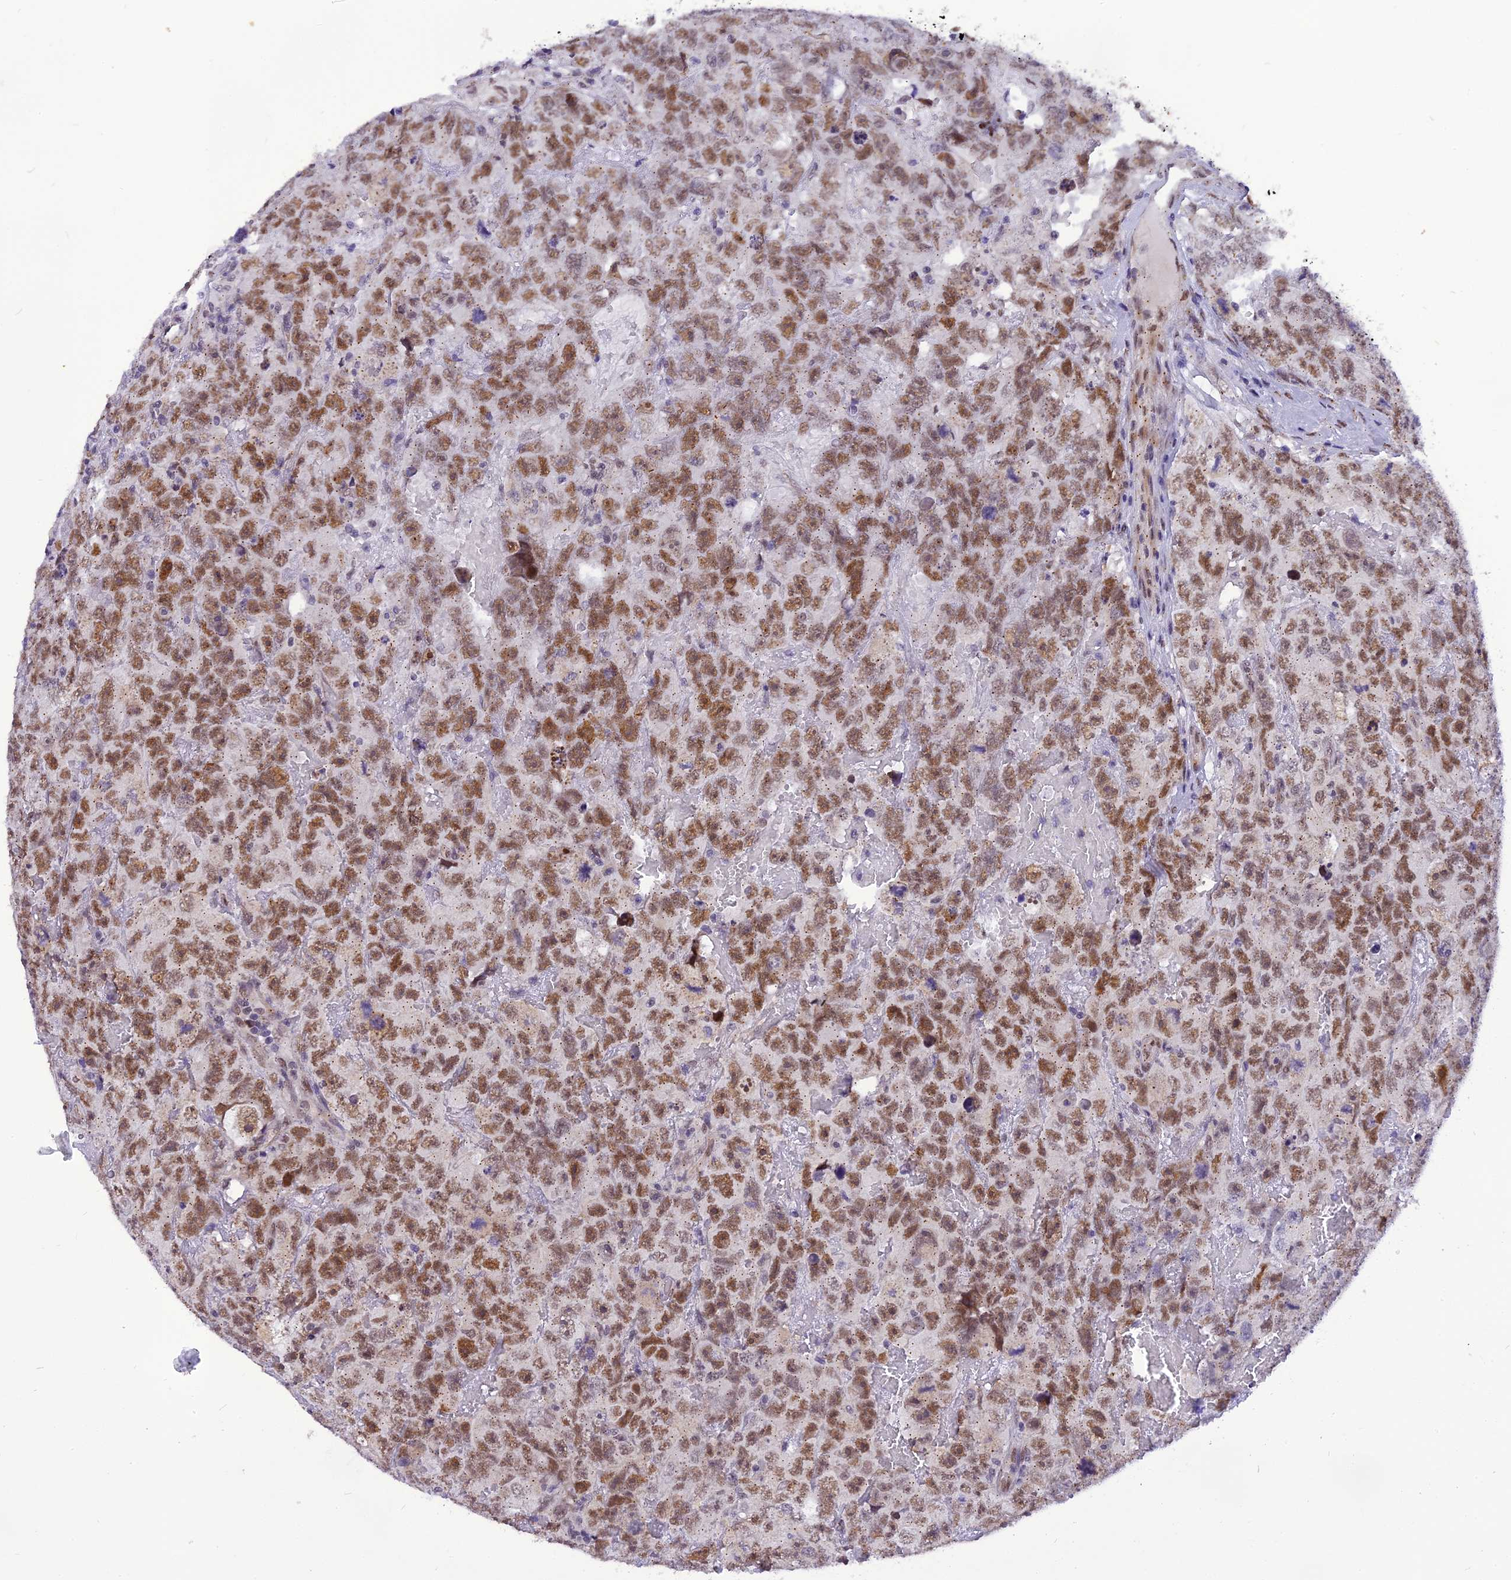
{"staining": {"intensity": "moderate", "quantity": ">75%", "location": "nuclear"}, "tissue": "testis cancer", "cell_type": "Tumor cells", "image_type": "cancer", "snomed": [{"axis": "morphology", "description": "Carcinoma, Embryonal, NOS"}, {"axis": "topography", "description": "Testis"}], "caption": "Embryonal carcinoma (testis) stained with DAB IHC reveals medium levels of moderate nuclear positivity in approximately >75% of tumor cells.", "gene": "IRF2BP1", "patient": {"sex": "male", "age": 45}}